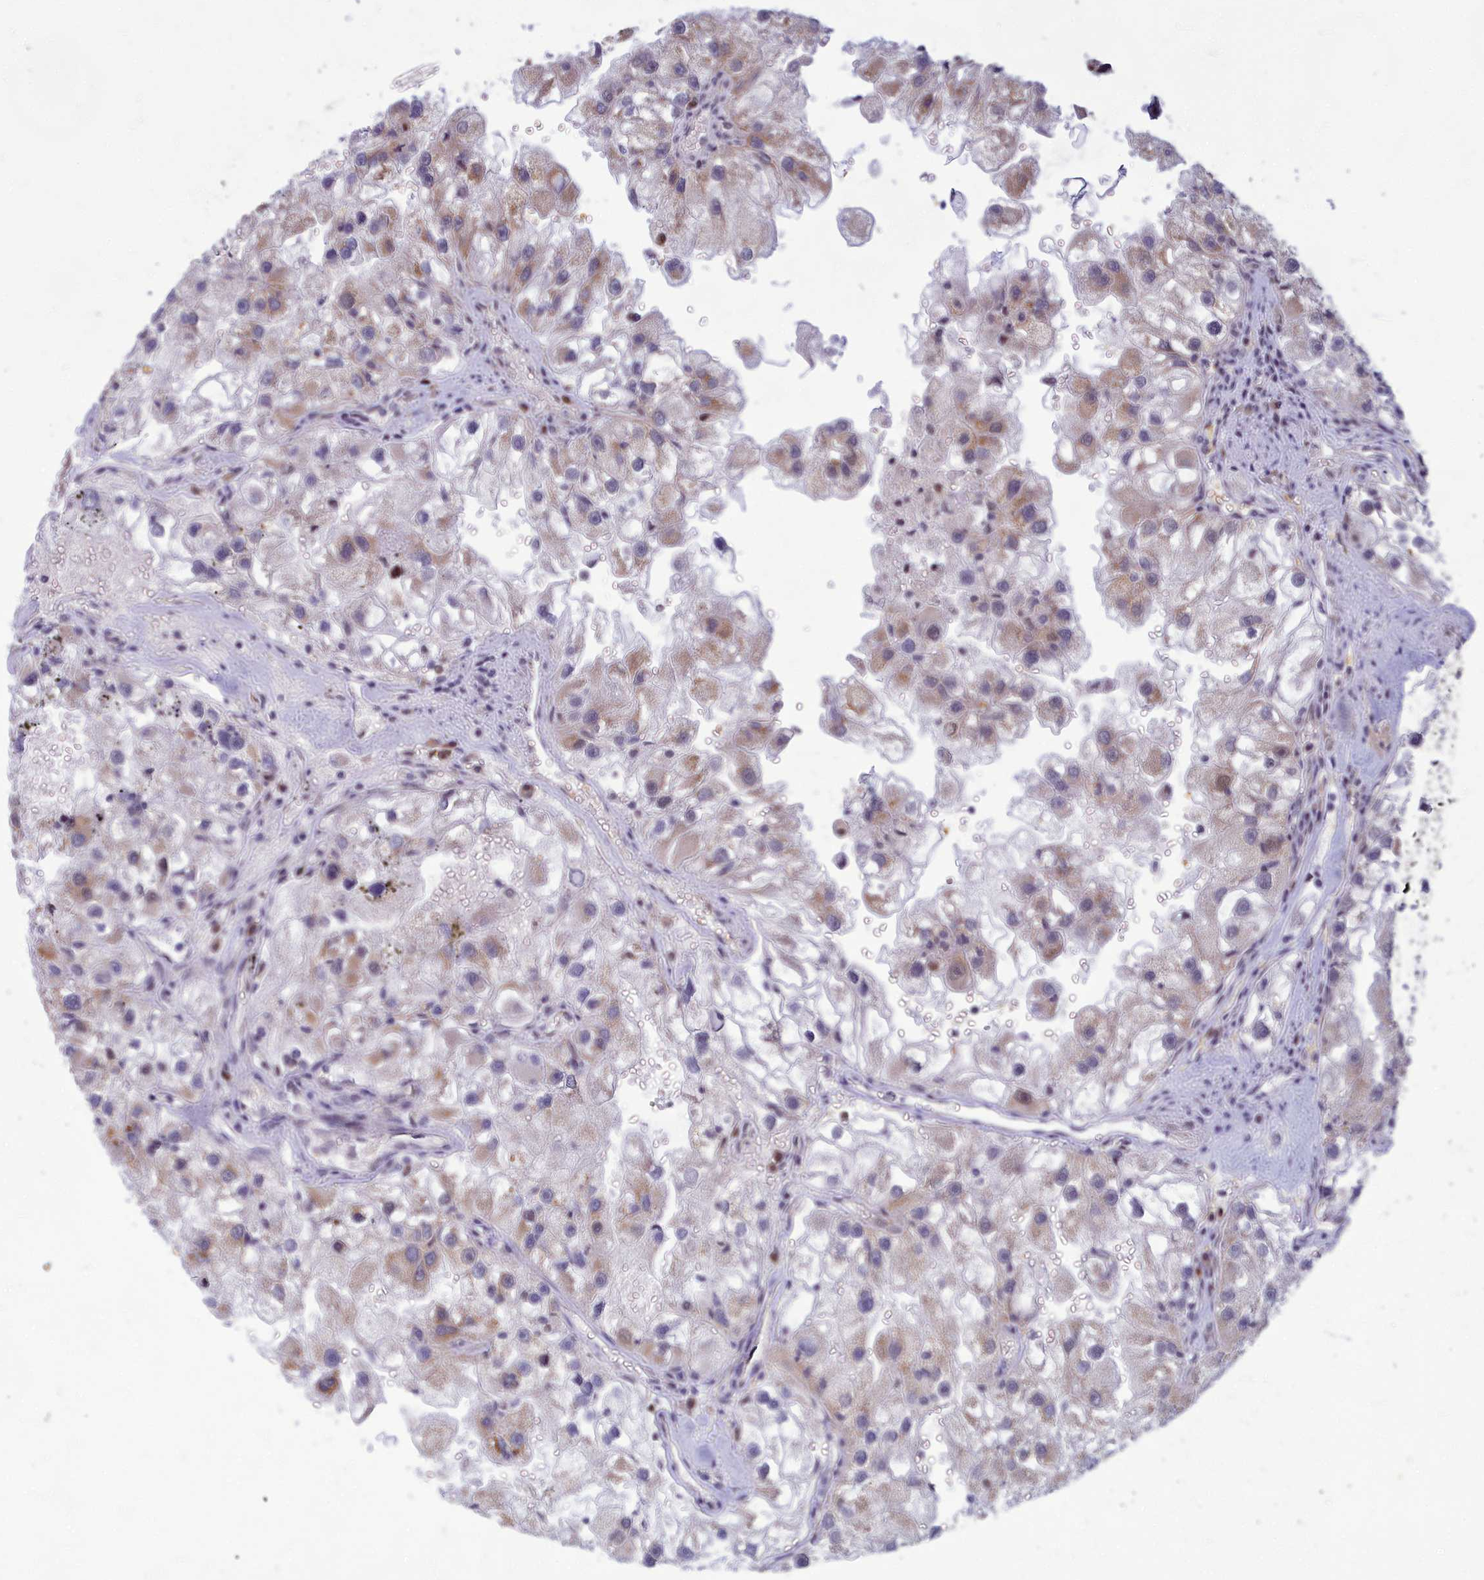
{"staining": {"intensity": "weak", "quantity": "25%-75%", "location": "cytoplasmic/membranous"}, "tissue": "renal cancer", "cell_type": "Tumor cells", "image_type": "cancer", "snomed": [{"axis": "morphology", "description": "Adenocarcinoma, NOS"}, {"axis": "topography", "description": "Kidney"}], "caption": "Tumor cells demonstrate low levels of weak cytoplasmic/membranous staining in approximately 25%-75% of cells in human renal adenocarcinoma. The protein is shown in brown color, while the nuclei are stained blue.", "gene": "EARS2", "patient": {"sex": "male", "age": 63}}